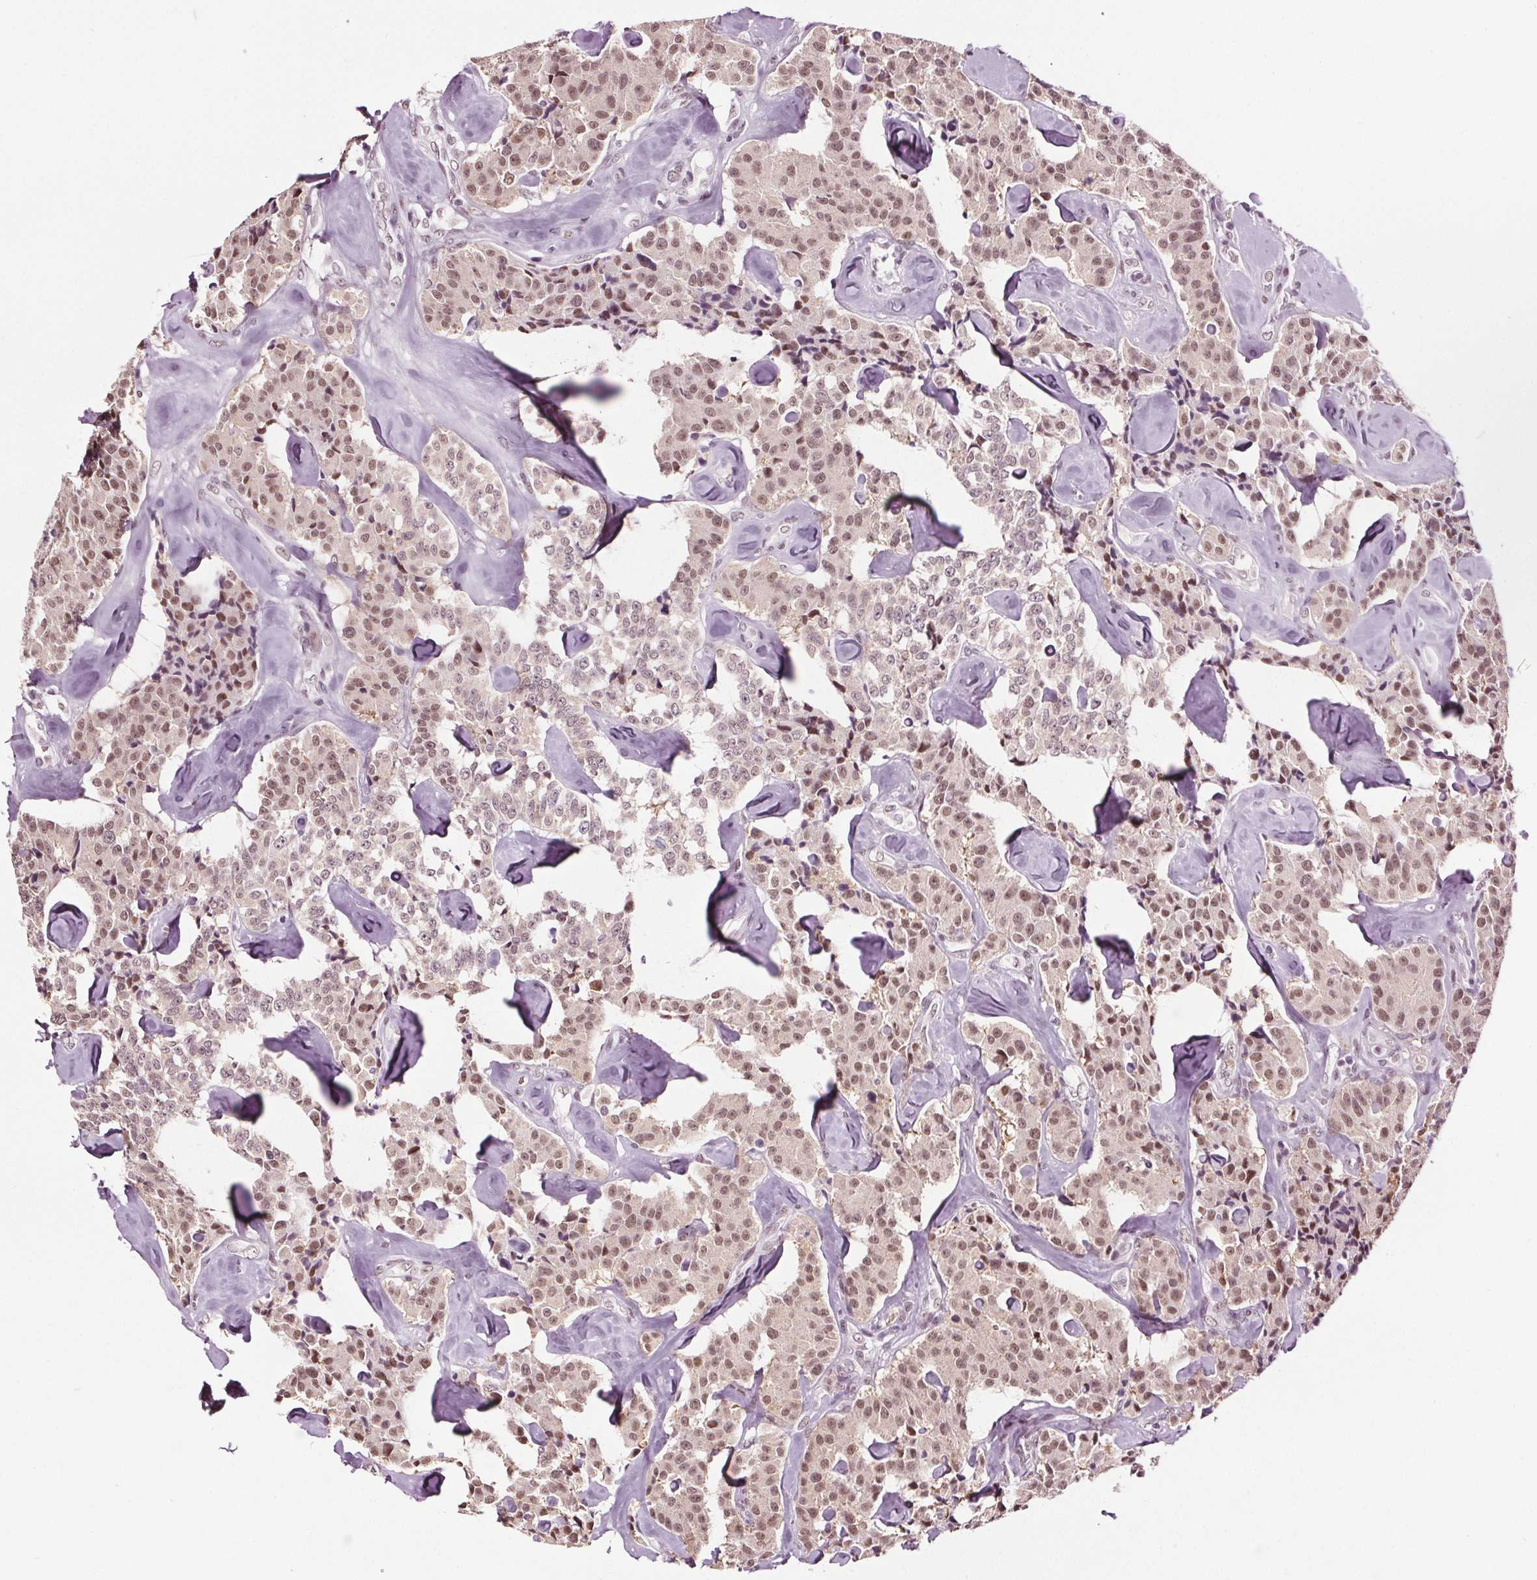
{"staining": {"intensity": "moderate", "quantity": ">75%", "location": "nuclear"}, "tissue": "carcinoid", "cell_type": "Tumor cells", "image_type": "cancer", "snomed": [{"axis": "morphology", "description": "Carcinoid, malignant, NOS"}, {"axis": "topography", "description": "Pancreas"}], "caption": "Protein expression analysis of human carcinoid (malignant) reveals moderate nuclear expression in about >75% of tumor cells.", "gene": "IWS1", "patient": {"sex": "male", "age": 41}}